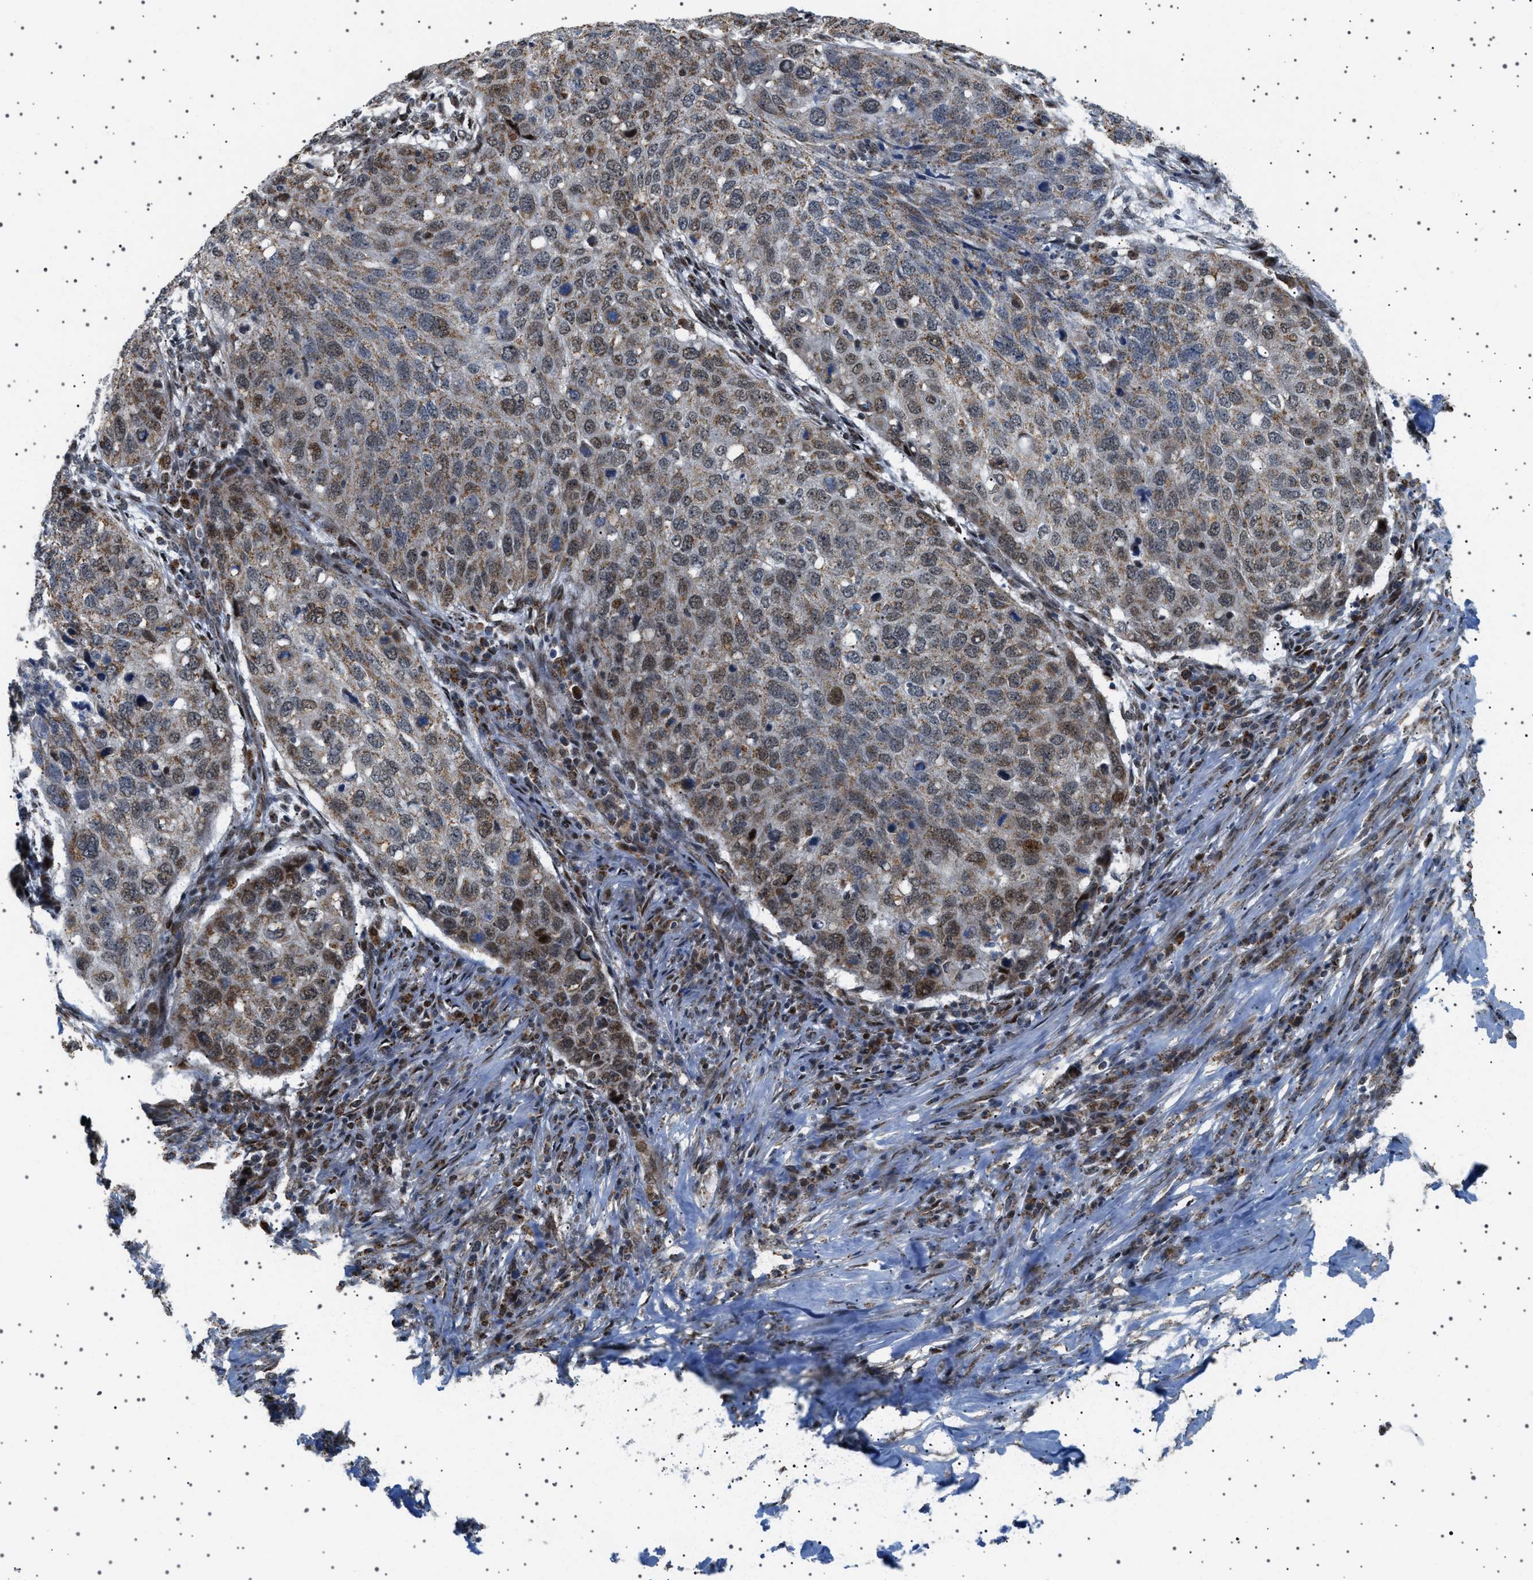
{"staining": {"intensity": "weak", "quantity": "25%-75%", "location": "cytoplasmic/membranous,nuclear"}, "tissue": "lung cancer", "cell_type": "Tumor cells", "image_type": "cancer", "snomed": [{"axis": "morphology", "description": "Squamous cell carcinoma, NOS"}, {"axis": "topography", "description": "Lung"}], "caption": "Weak cytoplasmic/membranous and nuclear expression for a protein is present in approximately 25%-75% of tumor cells of lung cancer (squamous cell carcinoma) using immunohistochemistry.", "gene": "MELK", "patient": {"sex": "female", "age": 63}}